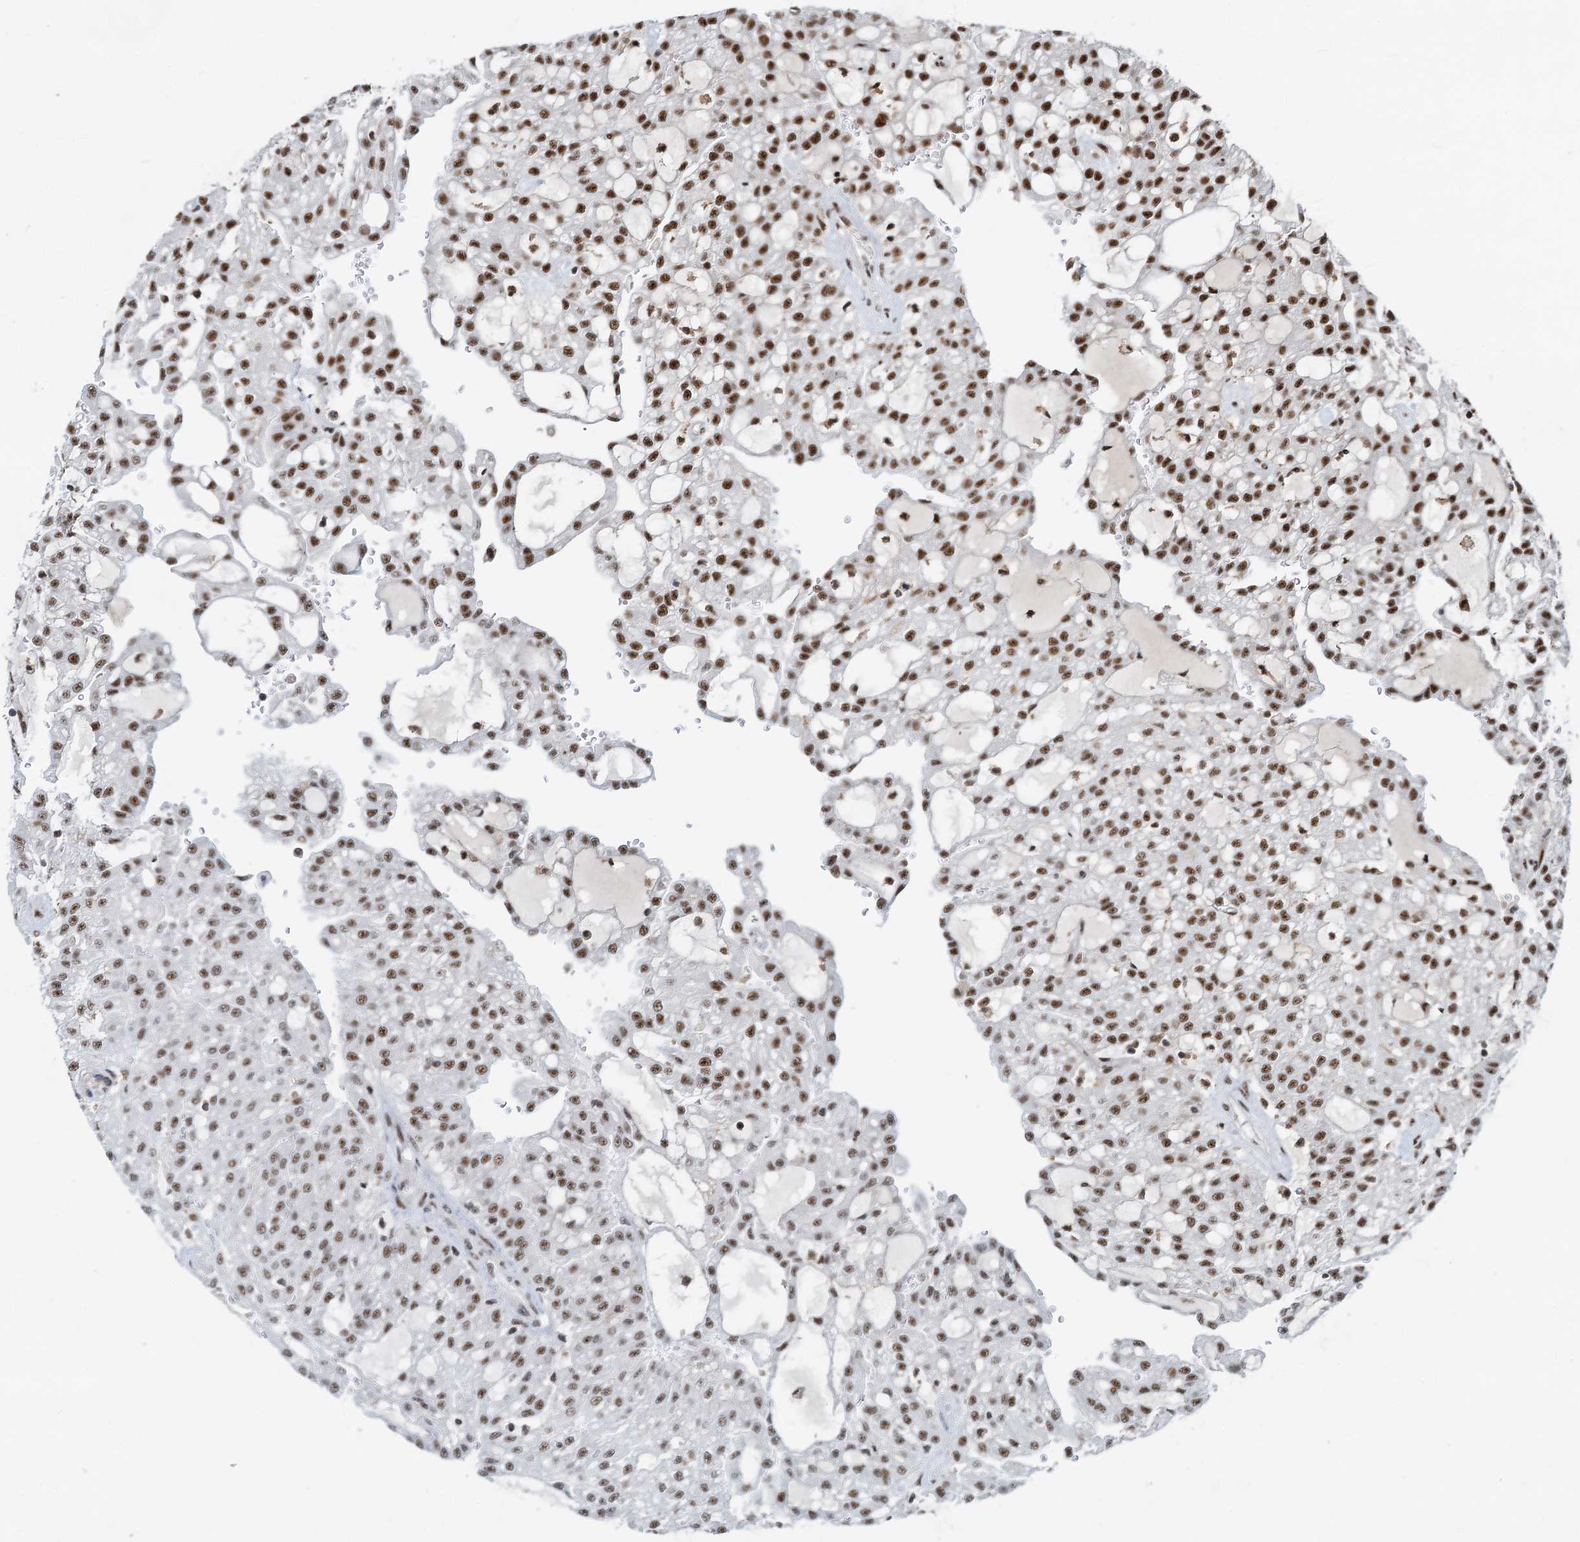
{"staining": {"intensity": "strong", "quantity": ">75%", "location": "nuclear"}, "tissue": "renal cancer", "cell_type": "Tumor cells", "image_type": "cancer", "snomed": [{"axis": "morphology", "description": "Adenocarcinoma, NOS"}, {"axis": "topography", "description": "Kidney"}], "caption": "Protein expression analysis of human renal adenocarcinoma reveals strong nuclear expression in approximately >75% of tumor cells.", "gene": "RBM26", "patient": {"sex": "male", "age": 63}}